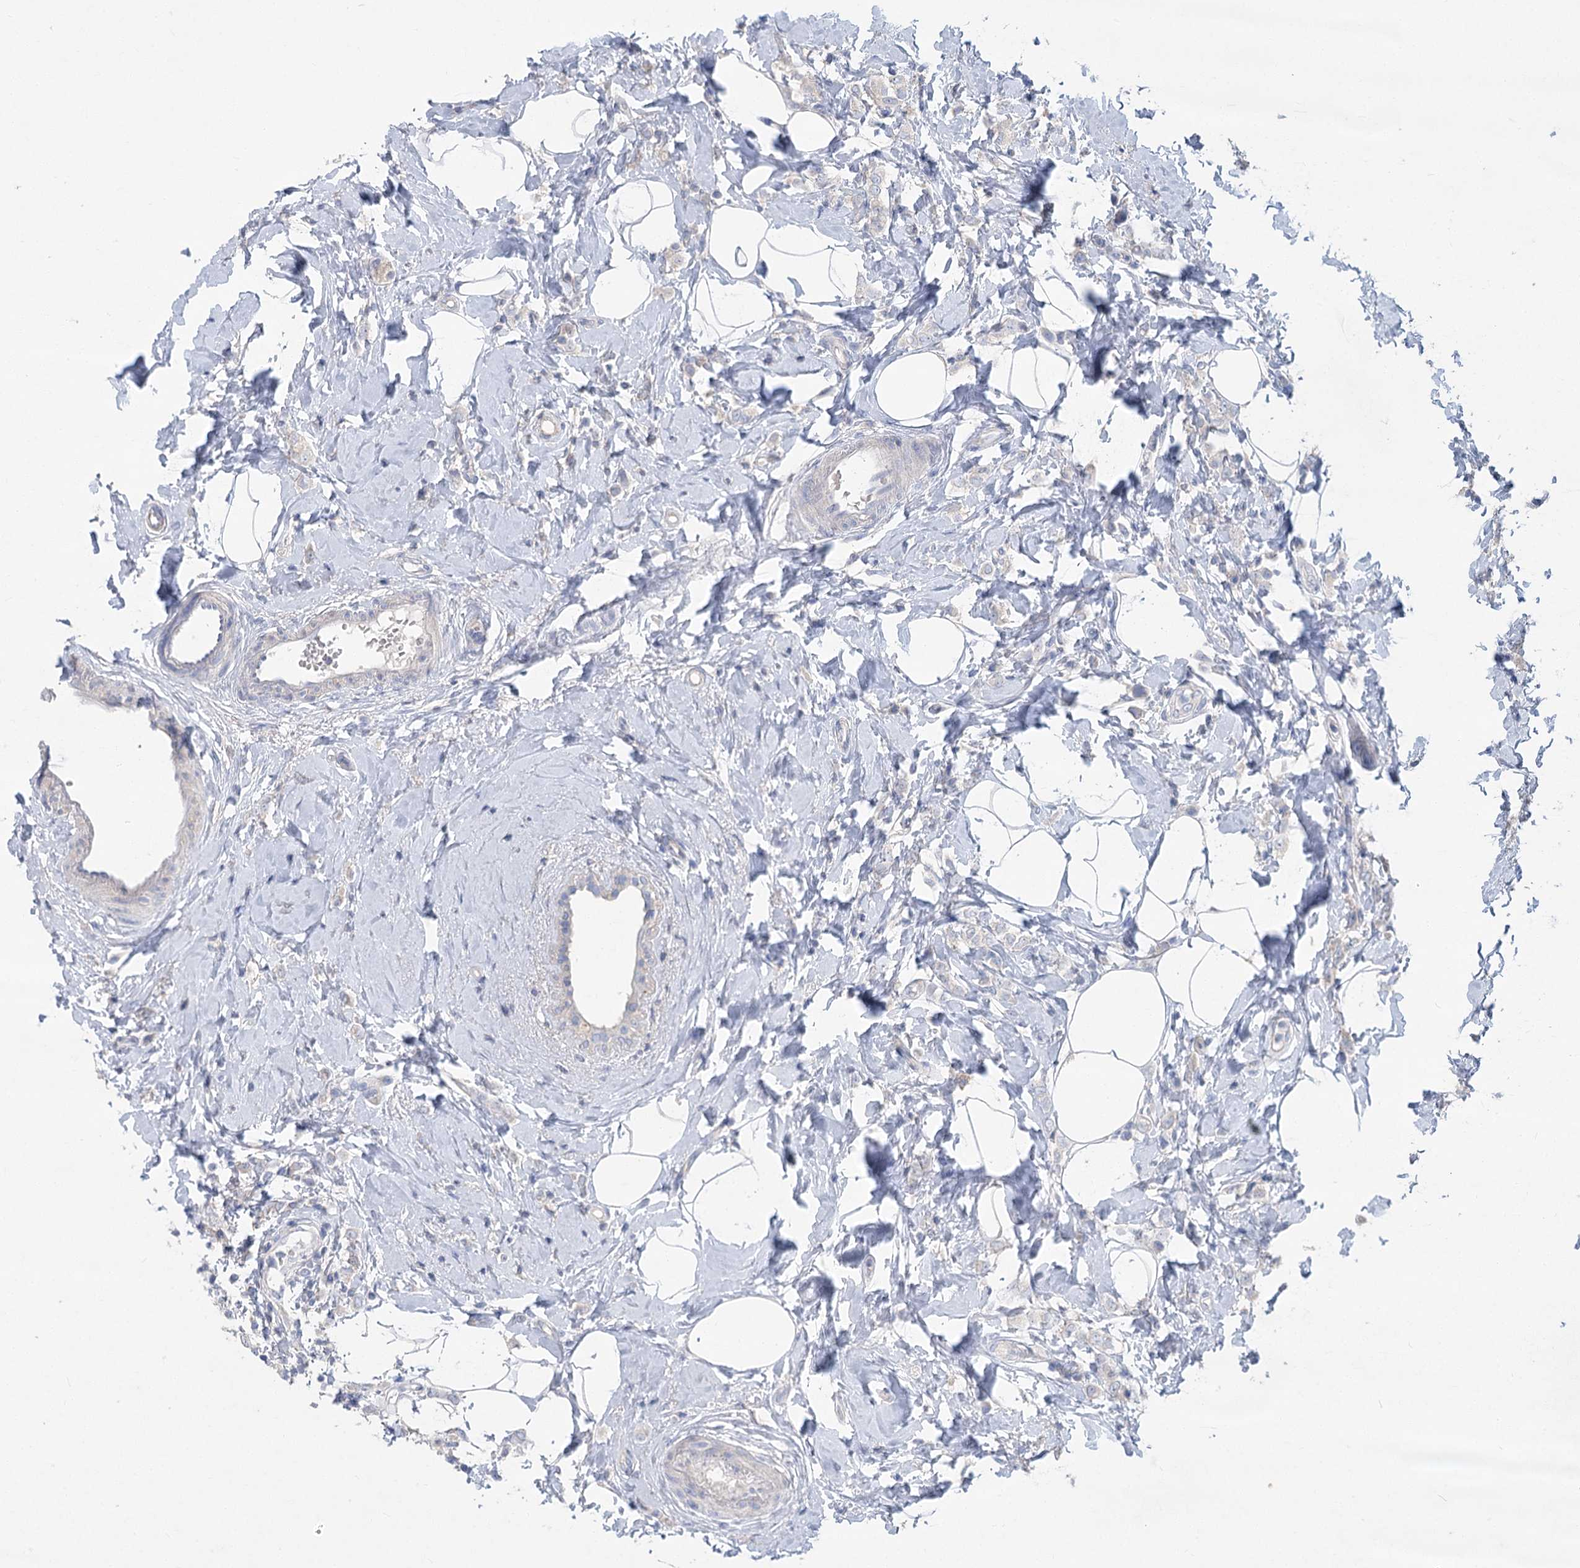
{"staining": {"intensity": "negative", "quantity": "none", "location": "none"}, "tissue": "breast cancer", "cell_type": "Tumor cells", "image_type": "cancer", "snomed": [{"axis": "morphology", "description": "Lobular carcinoma"}, {"axis": "topography", "description": "Breast"}], "caption": "DAB (3,3'-diaminobenzidine) immunohistochemical staining of lobular carcinoma (breast) displays no significant expression in tumor cells.", "gene": "SLC9A3", "patient": {"sex": "female", "age": 47}}